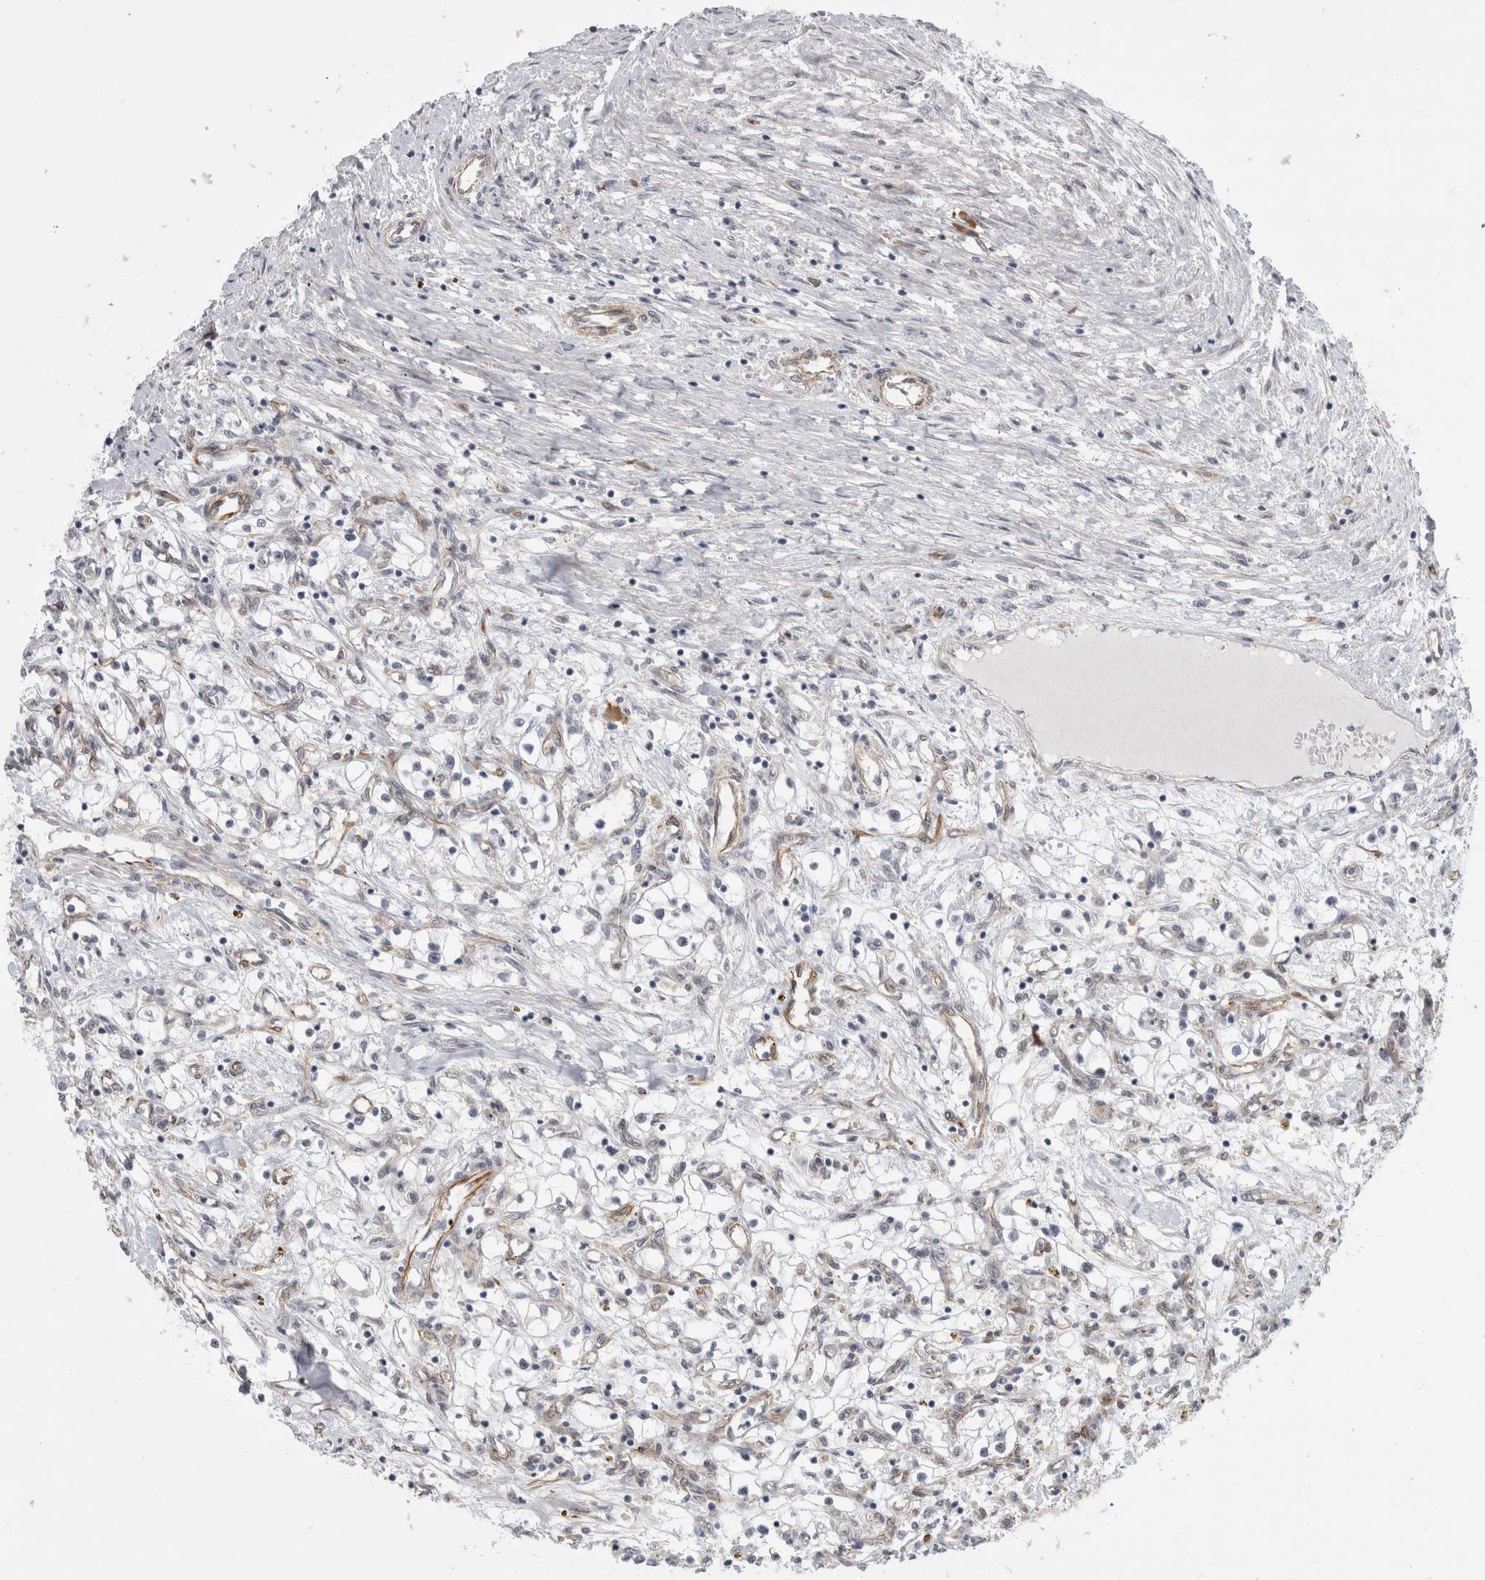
{"staining": {"intensity": "negative", "quantity": "none", "location": "none"}, "tissue": "renal cancer", "cell_type": "Tumor cells", "image_type": "cancer", "snomed": [{"axis": "morphology", "description": "Adenocarcinoma, NOS"}, {"axis": "topography", "description": "Kidney"}], "caption": "An IHC histopathology image of adenocarcinoma (renal) is shown. There is no staining in tumor cells of adenocarcinoma (renal).", "gene": "FAM83H", "patient": {"sex": "male", "age": 68}}